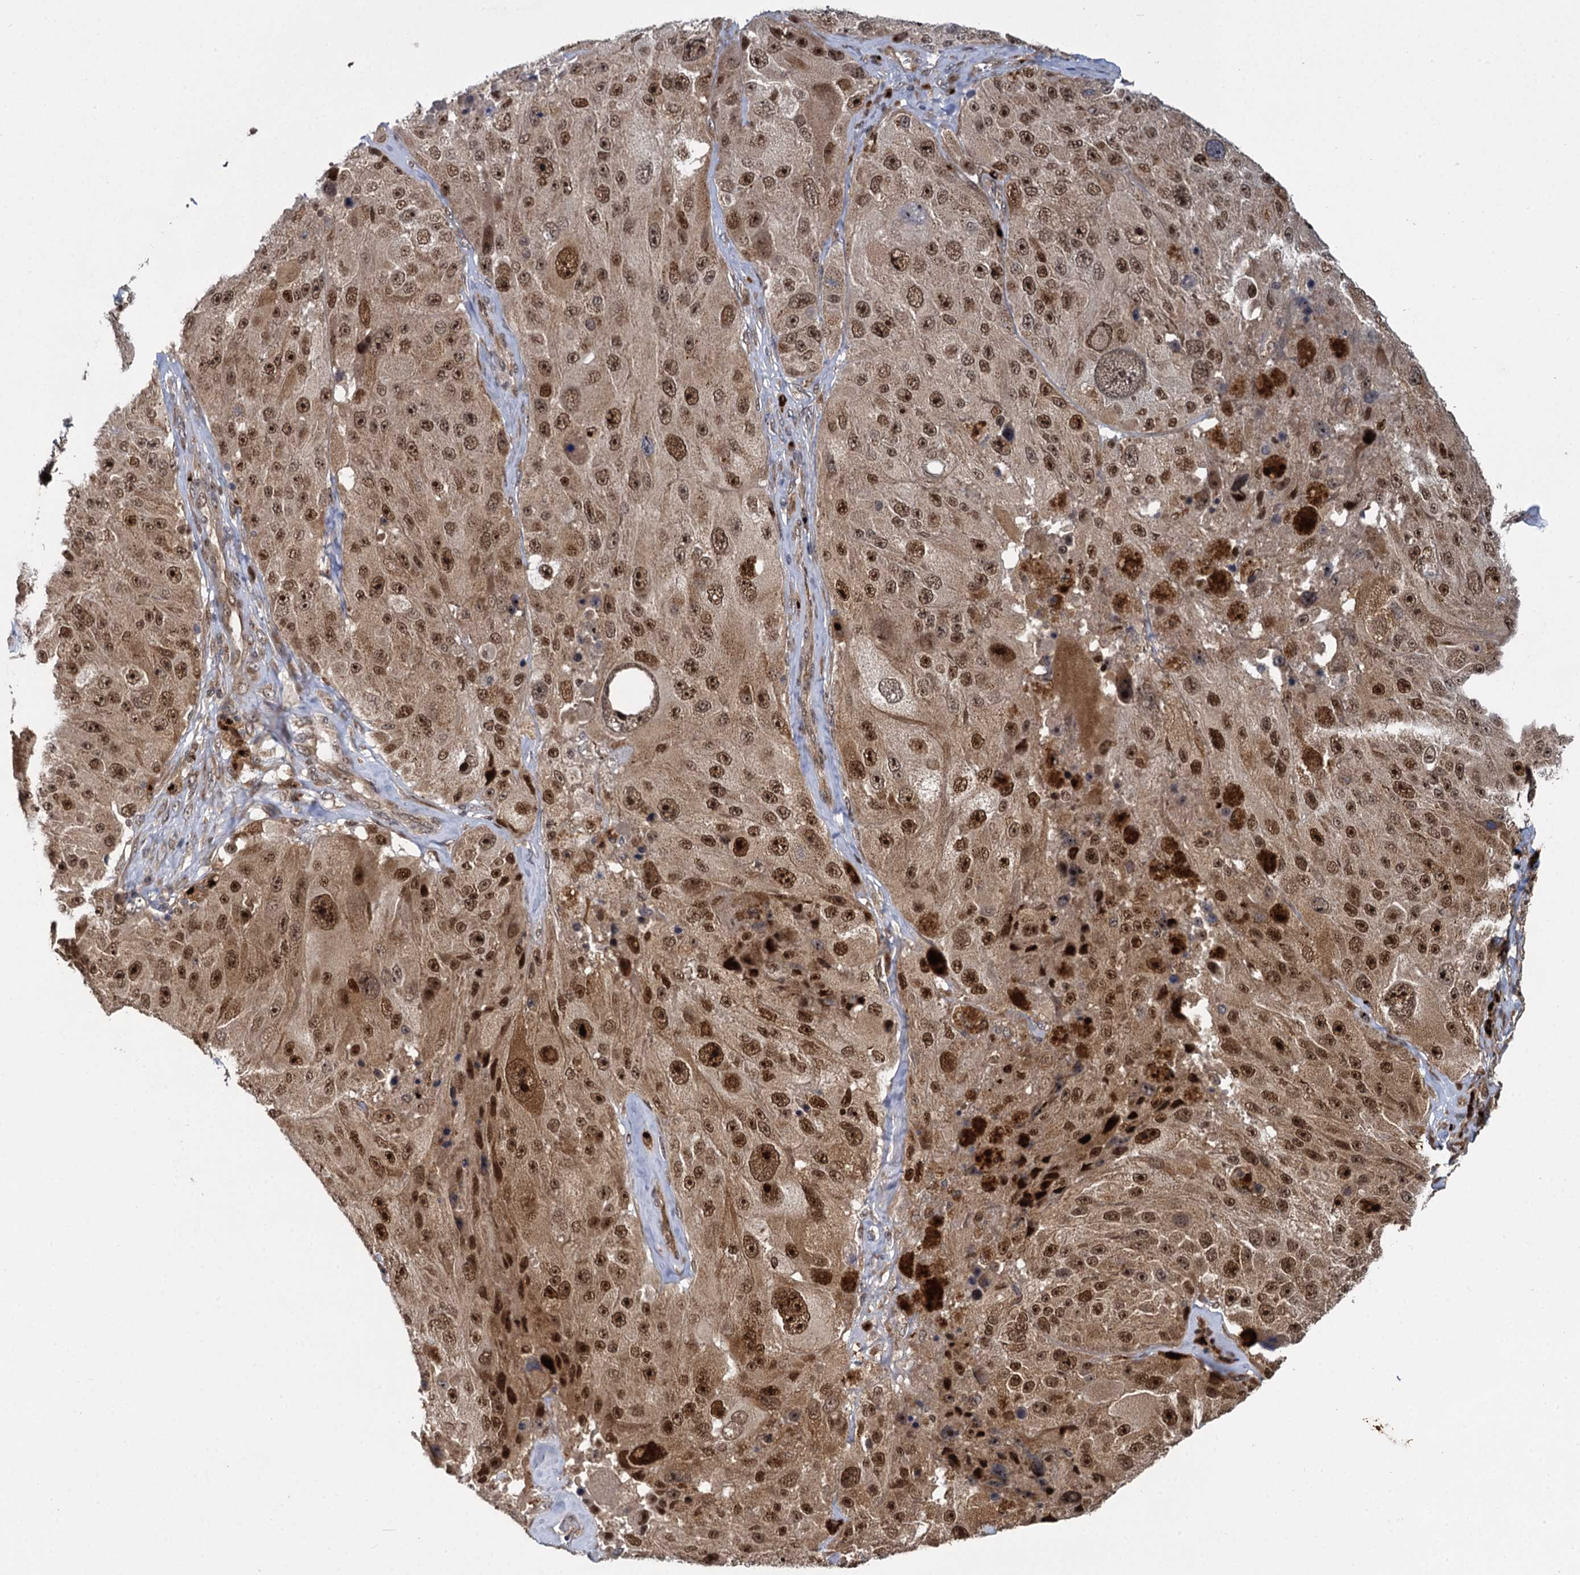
{"staining": {"intensity": "moderate", "quantity": ">75%", "location": "cytoplasmic/membranous,nuclear"}, "tissue": "melanoma", "cell_type": "Tumor cells", "image_type": "cancer", "snomed": [{"axis": "morphology", "description": "Malignant melanoma, Metastatic site"}, {"axis": "topography", "description": "Lymph node"}], "caption": "Immunohistochemistry (IHC) micrograph of human melanoma stained for a protein (brown), which exhibits medium levels of moderate cytoplasmic/membranous and nuclear staining in approximately >75% of tumor cells.", "gene": "GAL3ST4", "patient": {"sex": "male", "age": 62}}